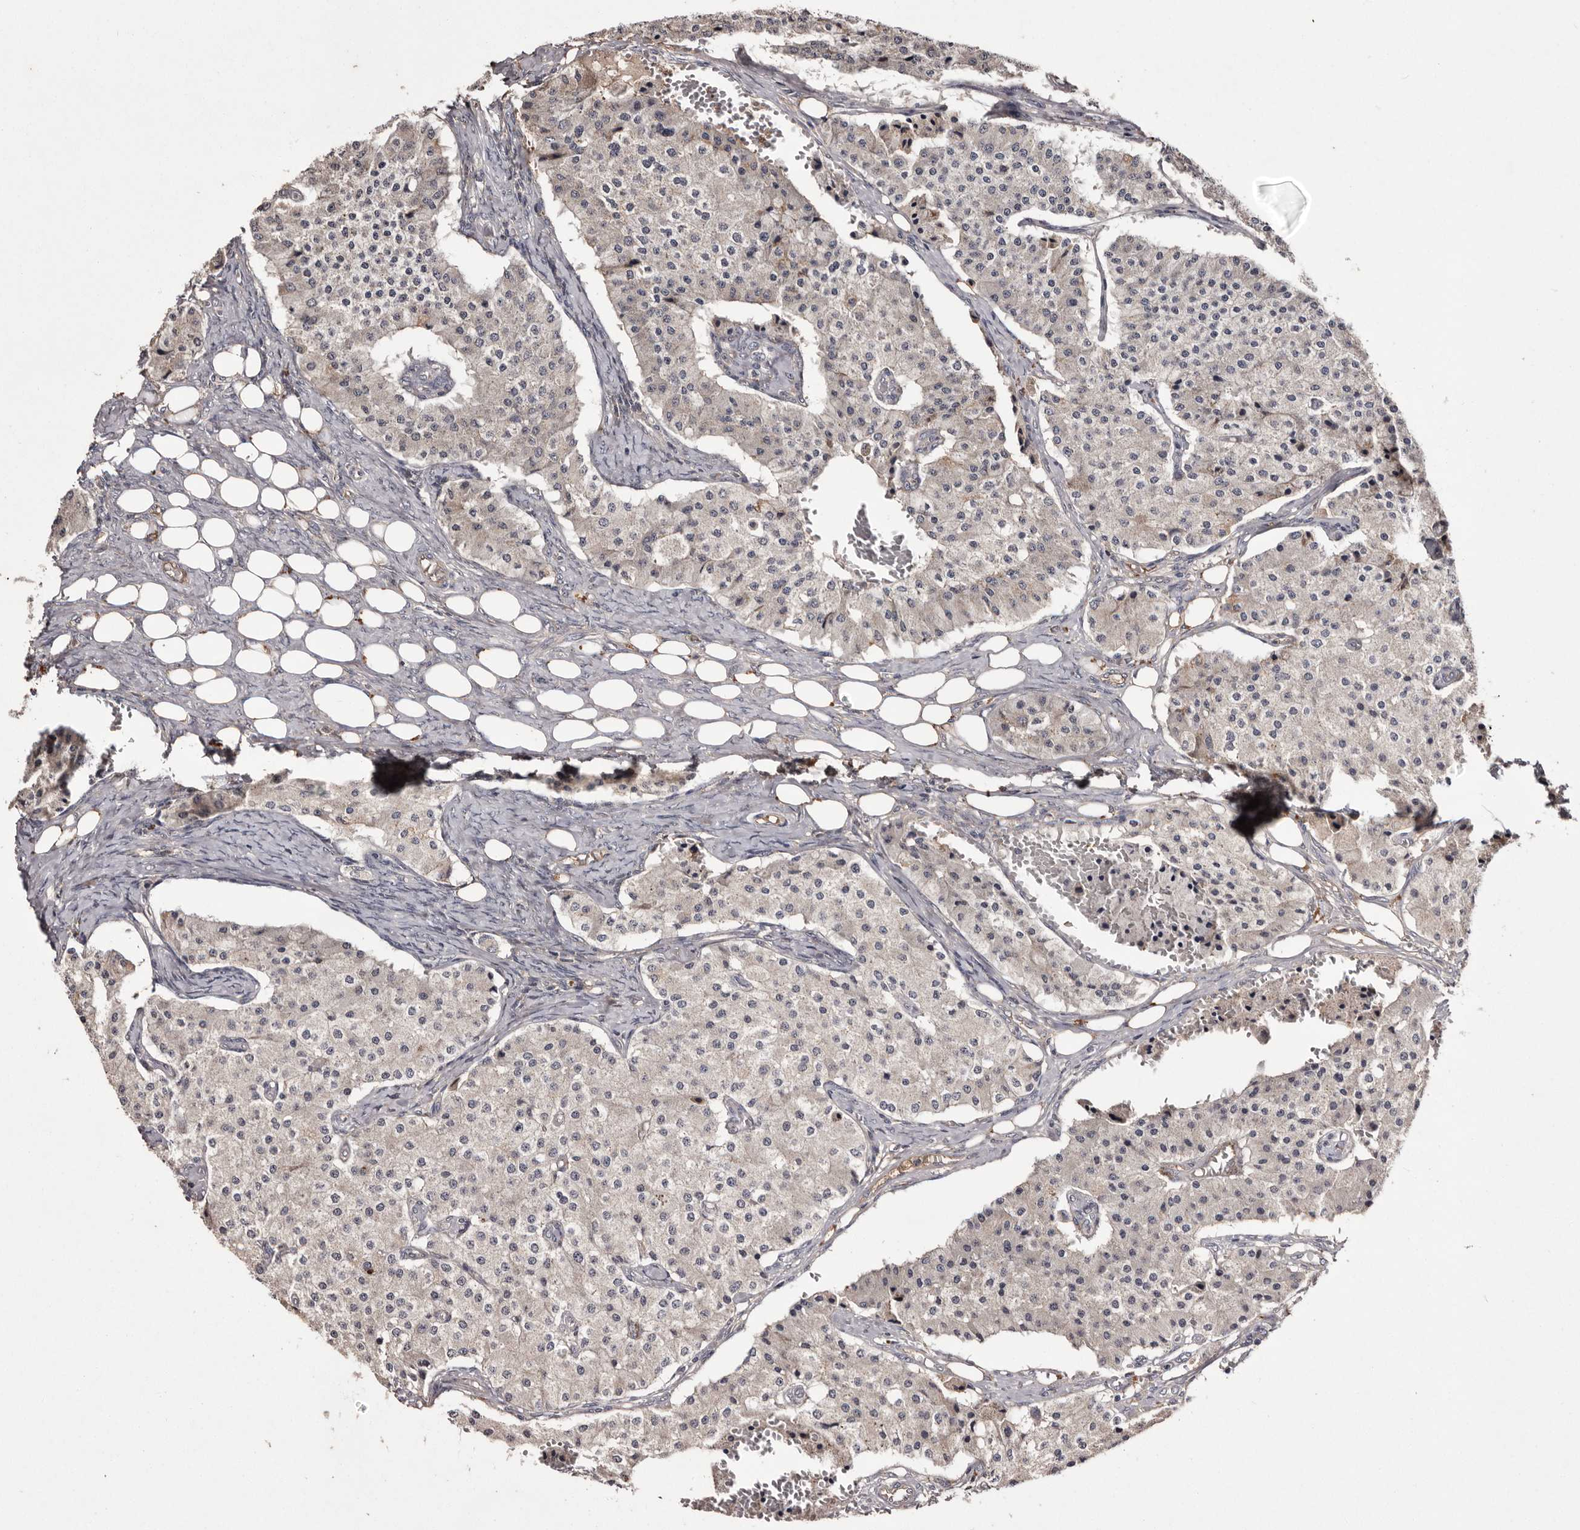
{"staining": {"intensity": "negative", "quantity": "none", "location": "none"}, "tissue": "carcinoid", "cell_type": "Tumor cells", "image_type": "cancer", "snomed": [{"axis": "morphology", "description": "Carcinoid, malignant, NOS"}, {"axis": "topography", "description": "Colon"}], "caption": "The IHC histopathology image has no significant positivity in tumor cells of malignant carcinoid tissue.", "gene": "CYP1B1", "patient": {"sex": "female", "age": 52}}